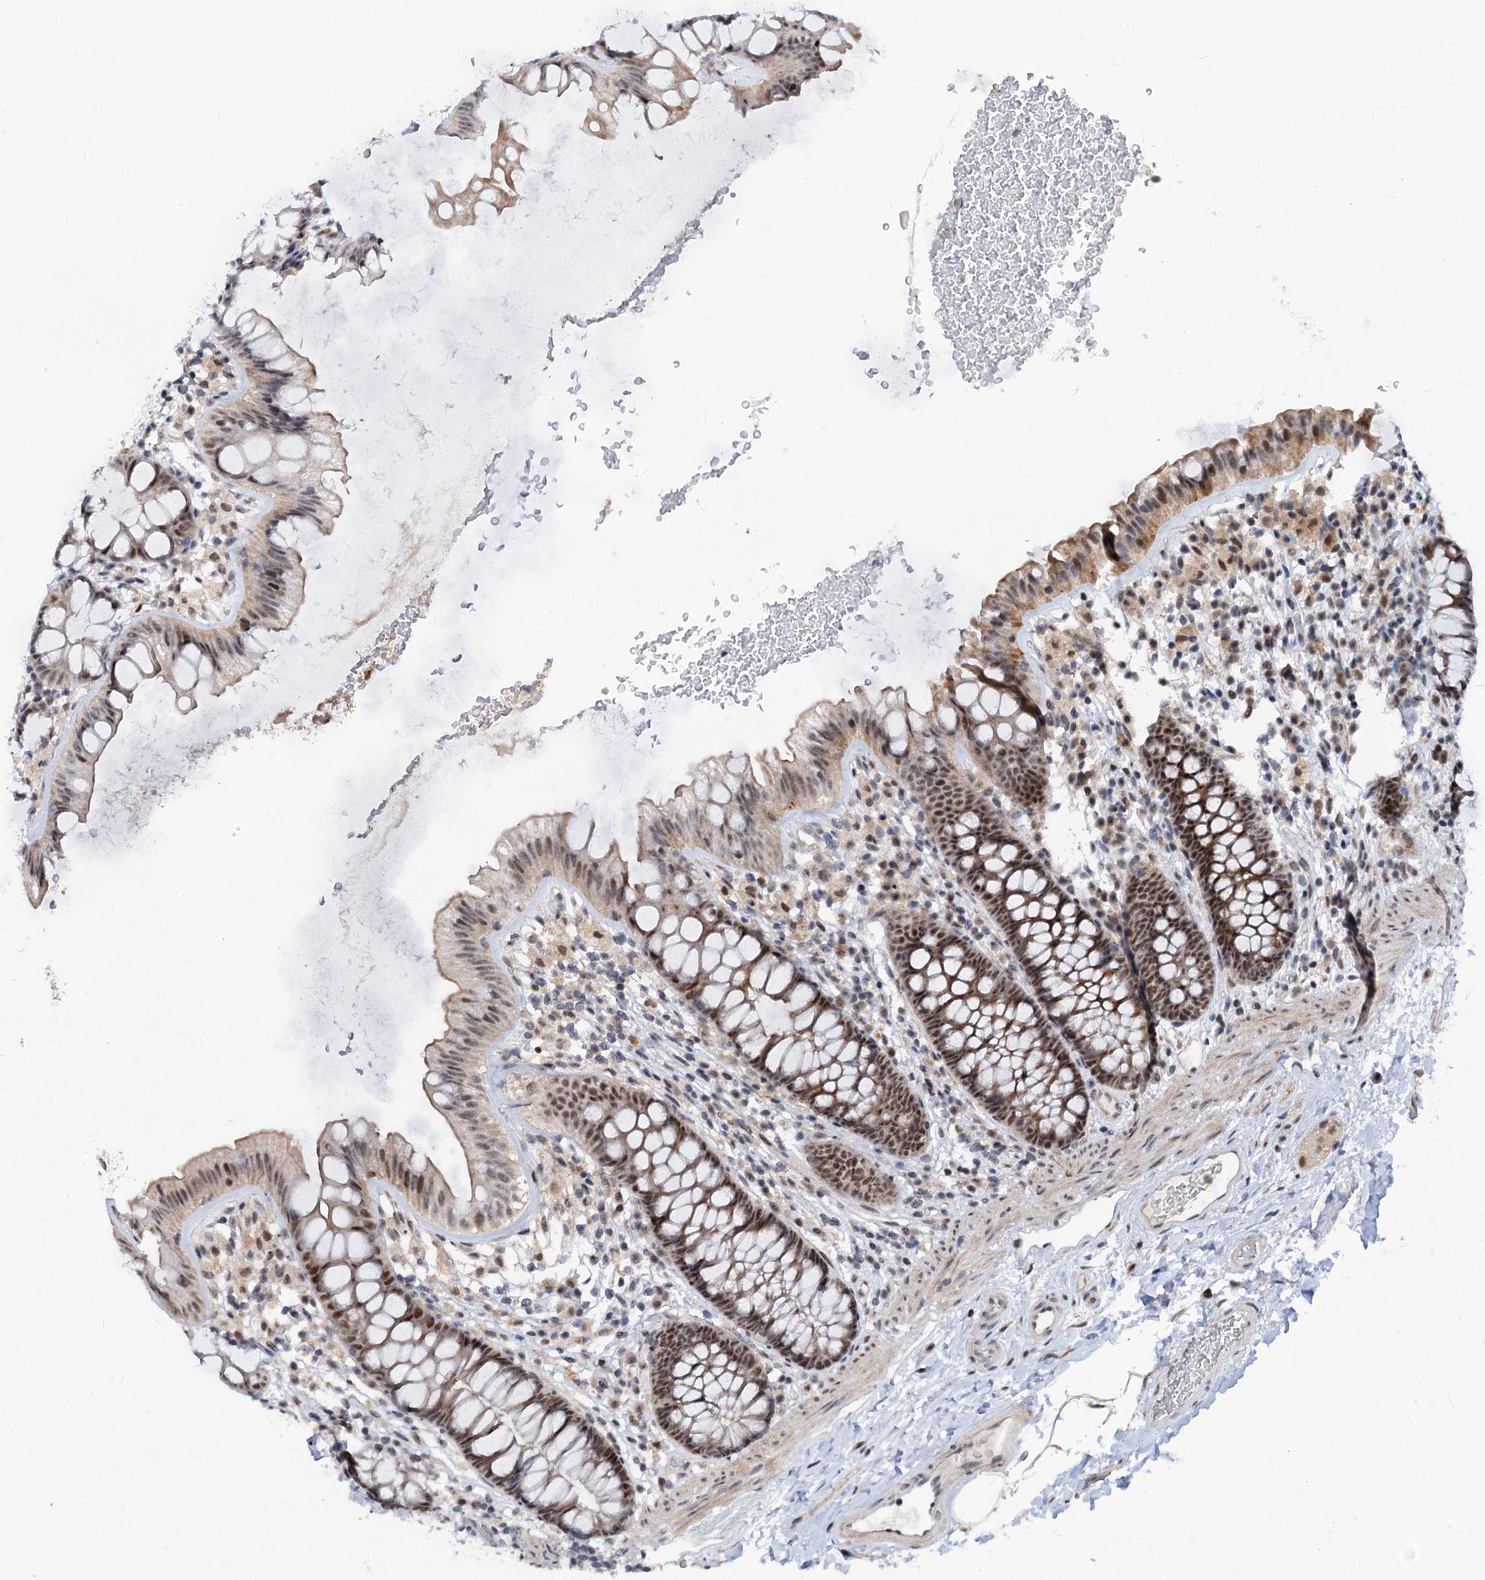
{"staining": {"intensity": "weak", "quantity": ">75%", "location": "nuclear"}, "tissue": "colon", "cell_type": "Endothelial cells", "image_type": "normal", "snomed": [{"axis": "morphology", "description": "Normal tissue, NOS"}, {"axis": "topography", "description": "Colon"}], "caption": "IHC micrograph of unremarkable colon stained for a protein (brown), which displays low levels of weak nuclear positivity in about >75% of endothelial cells.", "gene": "PHF8", "patient": {"sex": "female", "age": 62}}